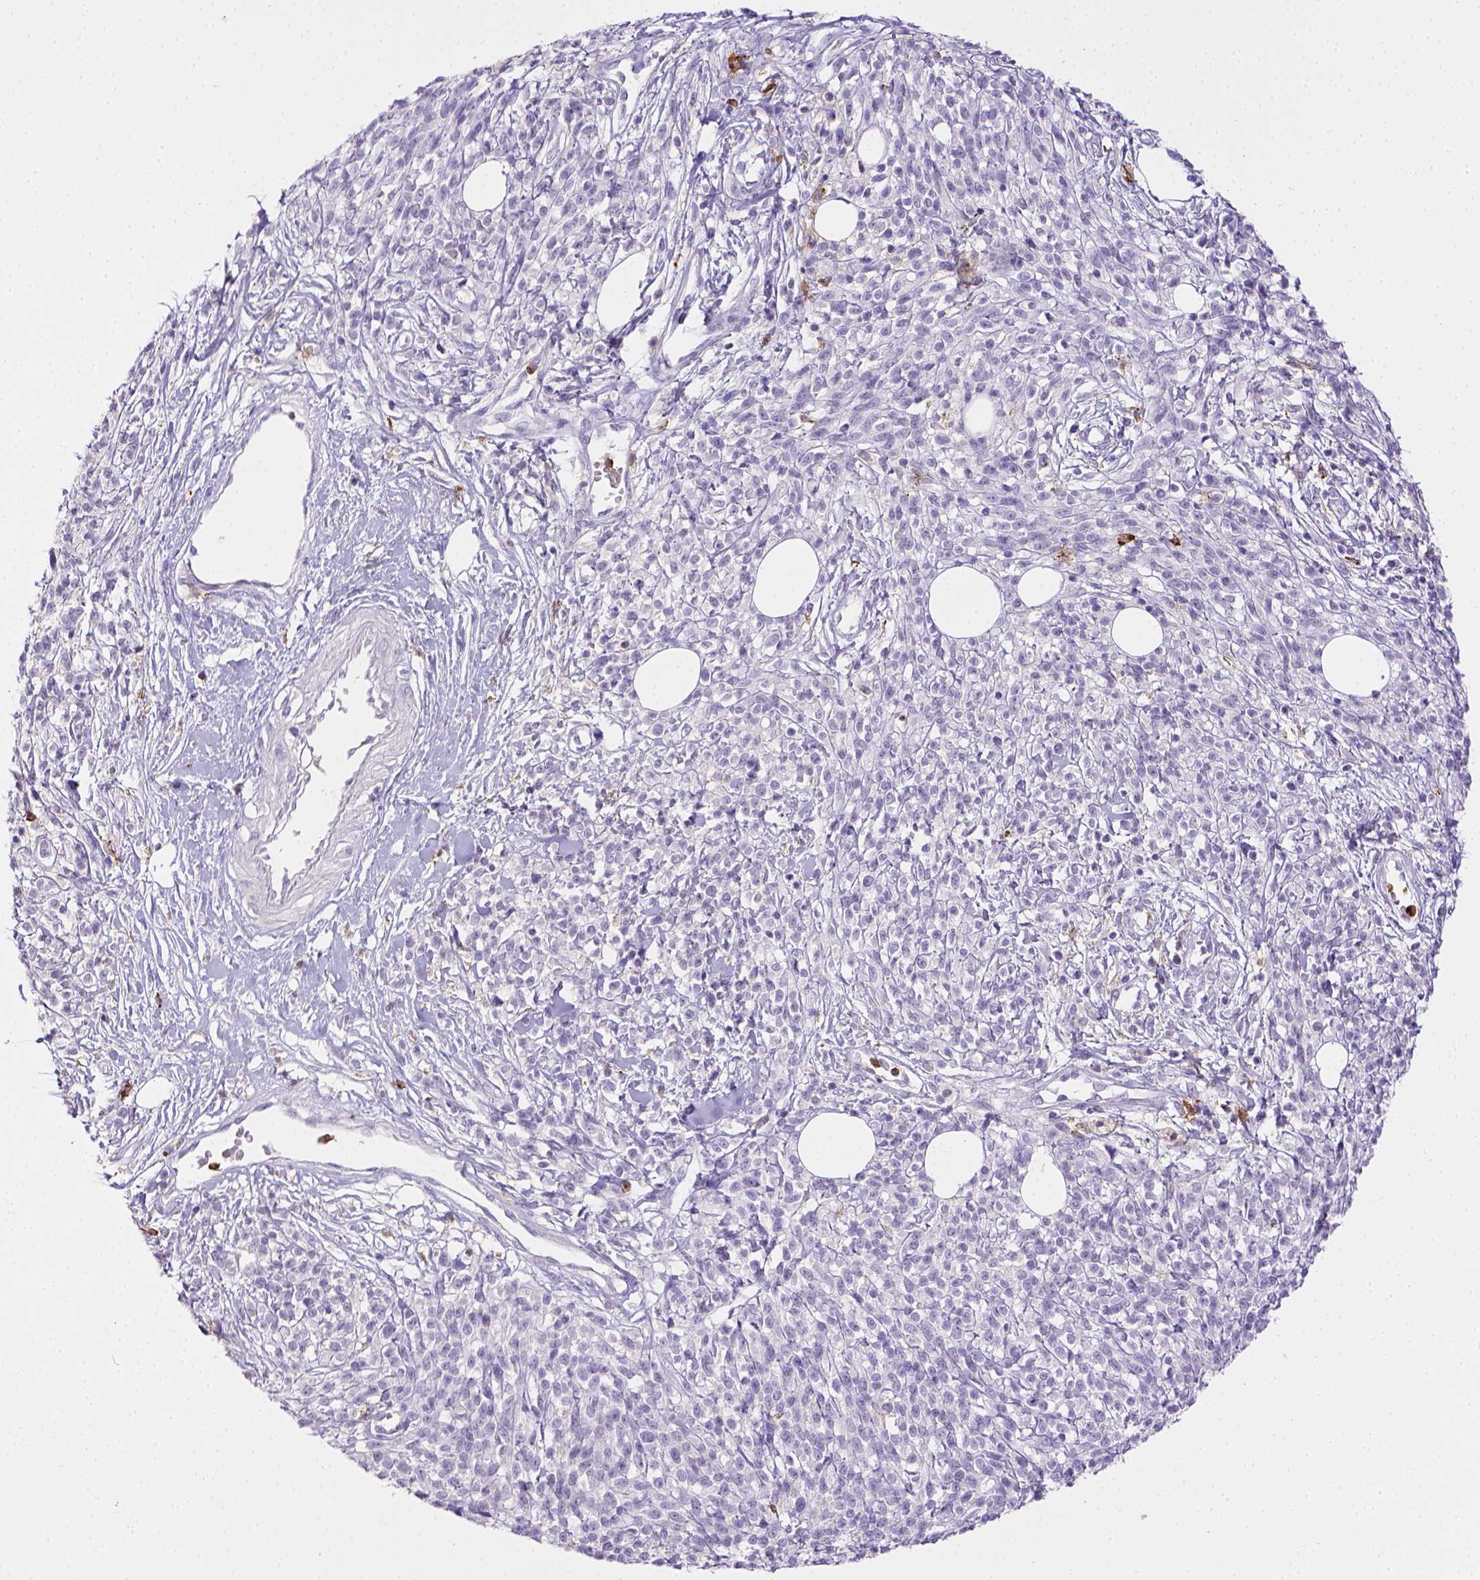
{"staining": {"intensity": "negative", "quantity": "none", "location": "none"}, "tissue": "melanoma", "cell_type": "Tumor cells", "image_type": "cancer", "snomed": [{"axis": "morphology", "description": "Malignant melanoma, NOS"}, {"axis": "topography", "description": "Skin"}, {"axis": "topography", "description": "Skin of trunk"}], "caption": "Melanoma stained for a protein using immunohistochemistry (IHC) exhibits no positivity tumor cells.", "gene": "ITGAM", "patient": {"sex": "male", "age": 74}}